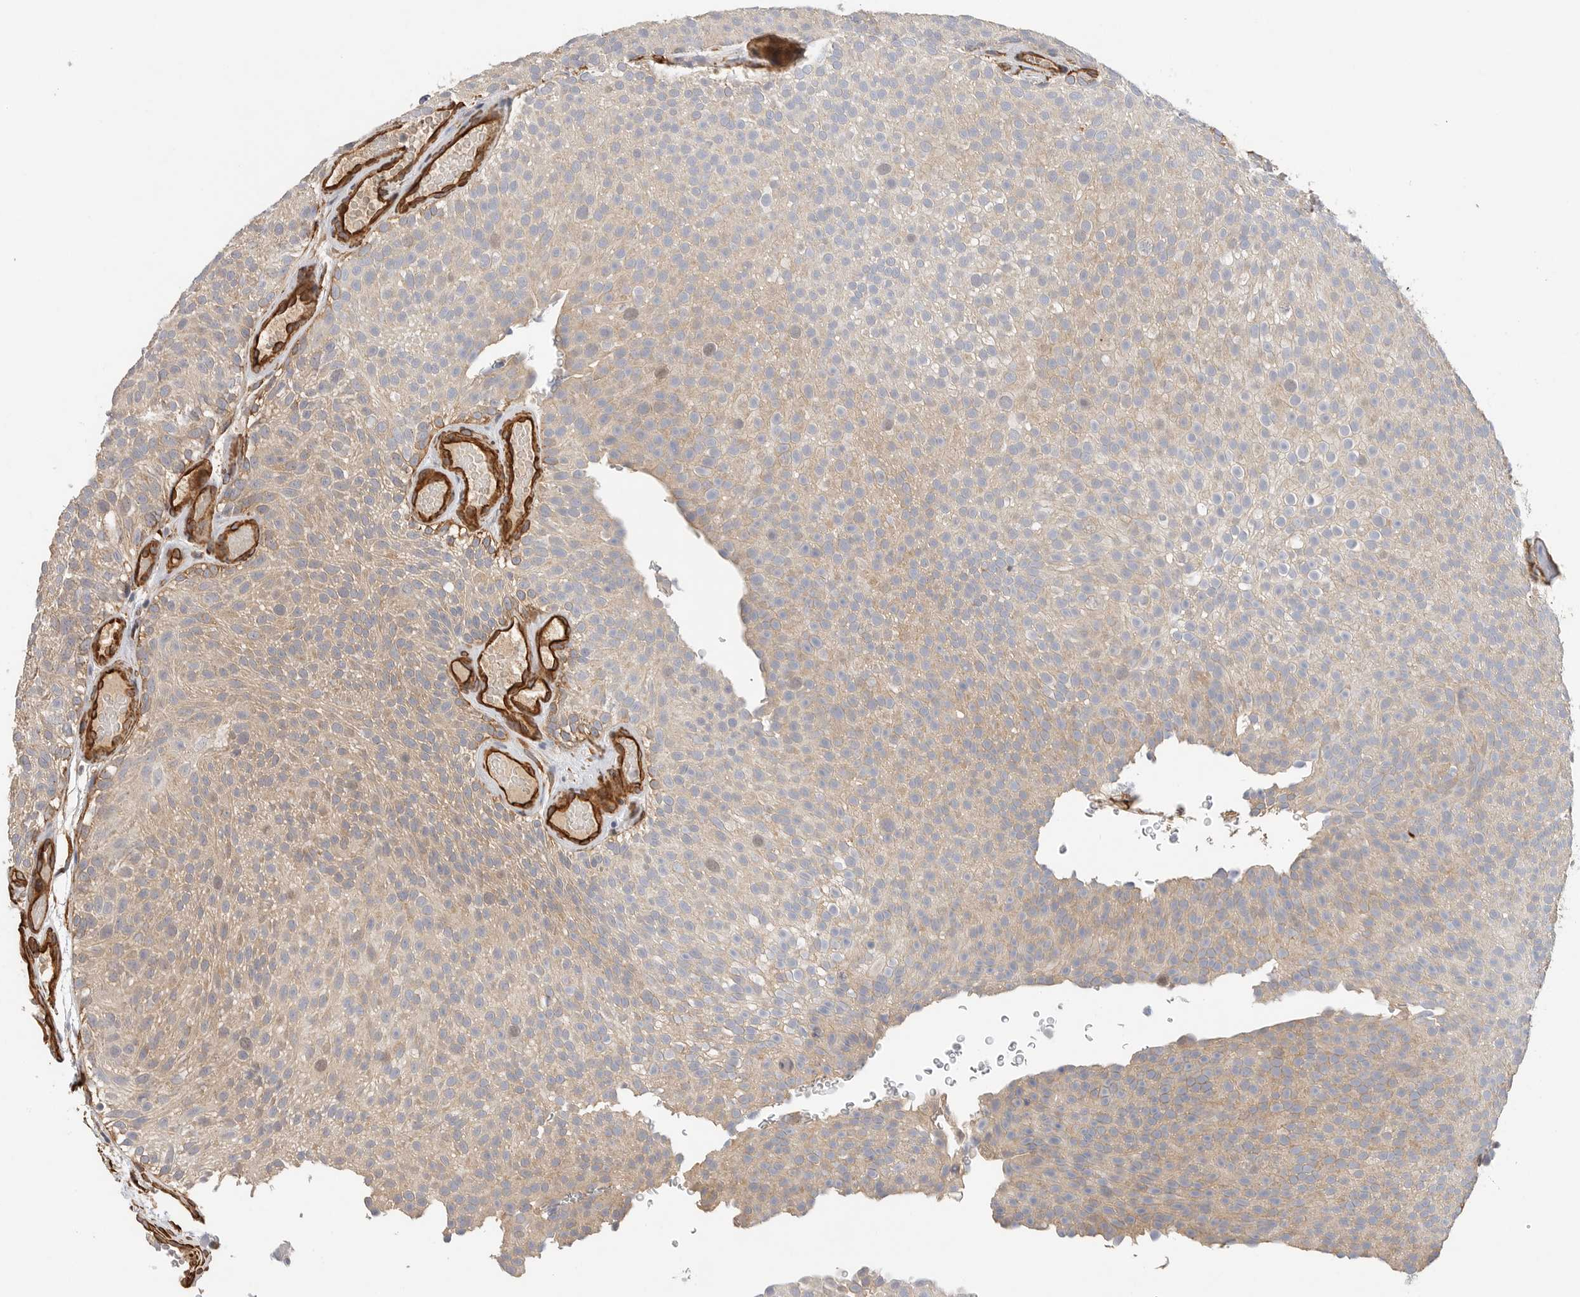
{"staining": {"intensity": "weak", "quantity": "<25%", "location": "cytoplasmic/membranous"}, "tissue": "urothelial cancer", "cell_type": "Tumor cells", "image_type": "cancer", "snomed": [{"axis": "morphology", "description": "Urothelial carcinoma, Low grade"}, {"axis": "topography", "description": "Urinary bladder"}], "caption": "A micrograph of human urothelial cancer is negative for staining in tumor cells. The staining is performed using DAB (3,3'-diaminobenzidine) brown chromogen with nuclei counter-stained in using hematoxylin.", "gene": "JMJD4", "patient": {"sex": "male", "age": 78}}